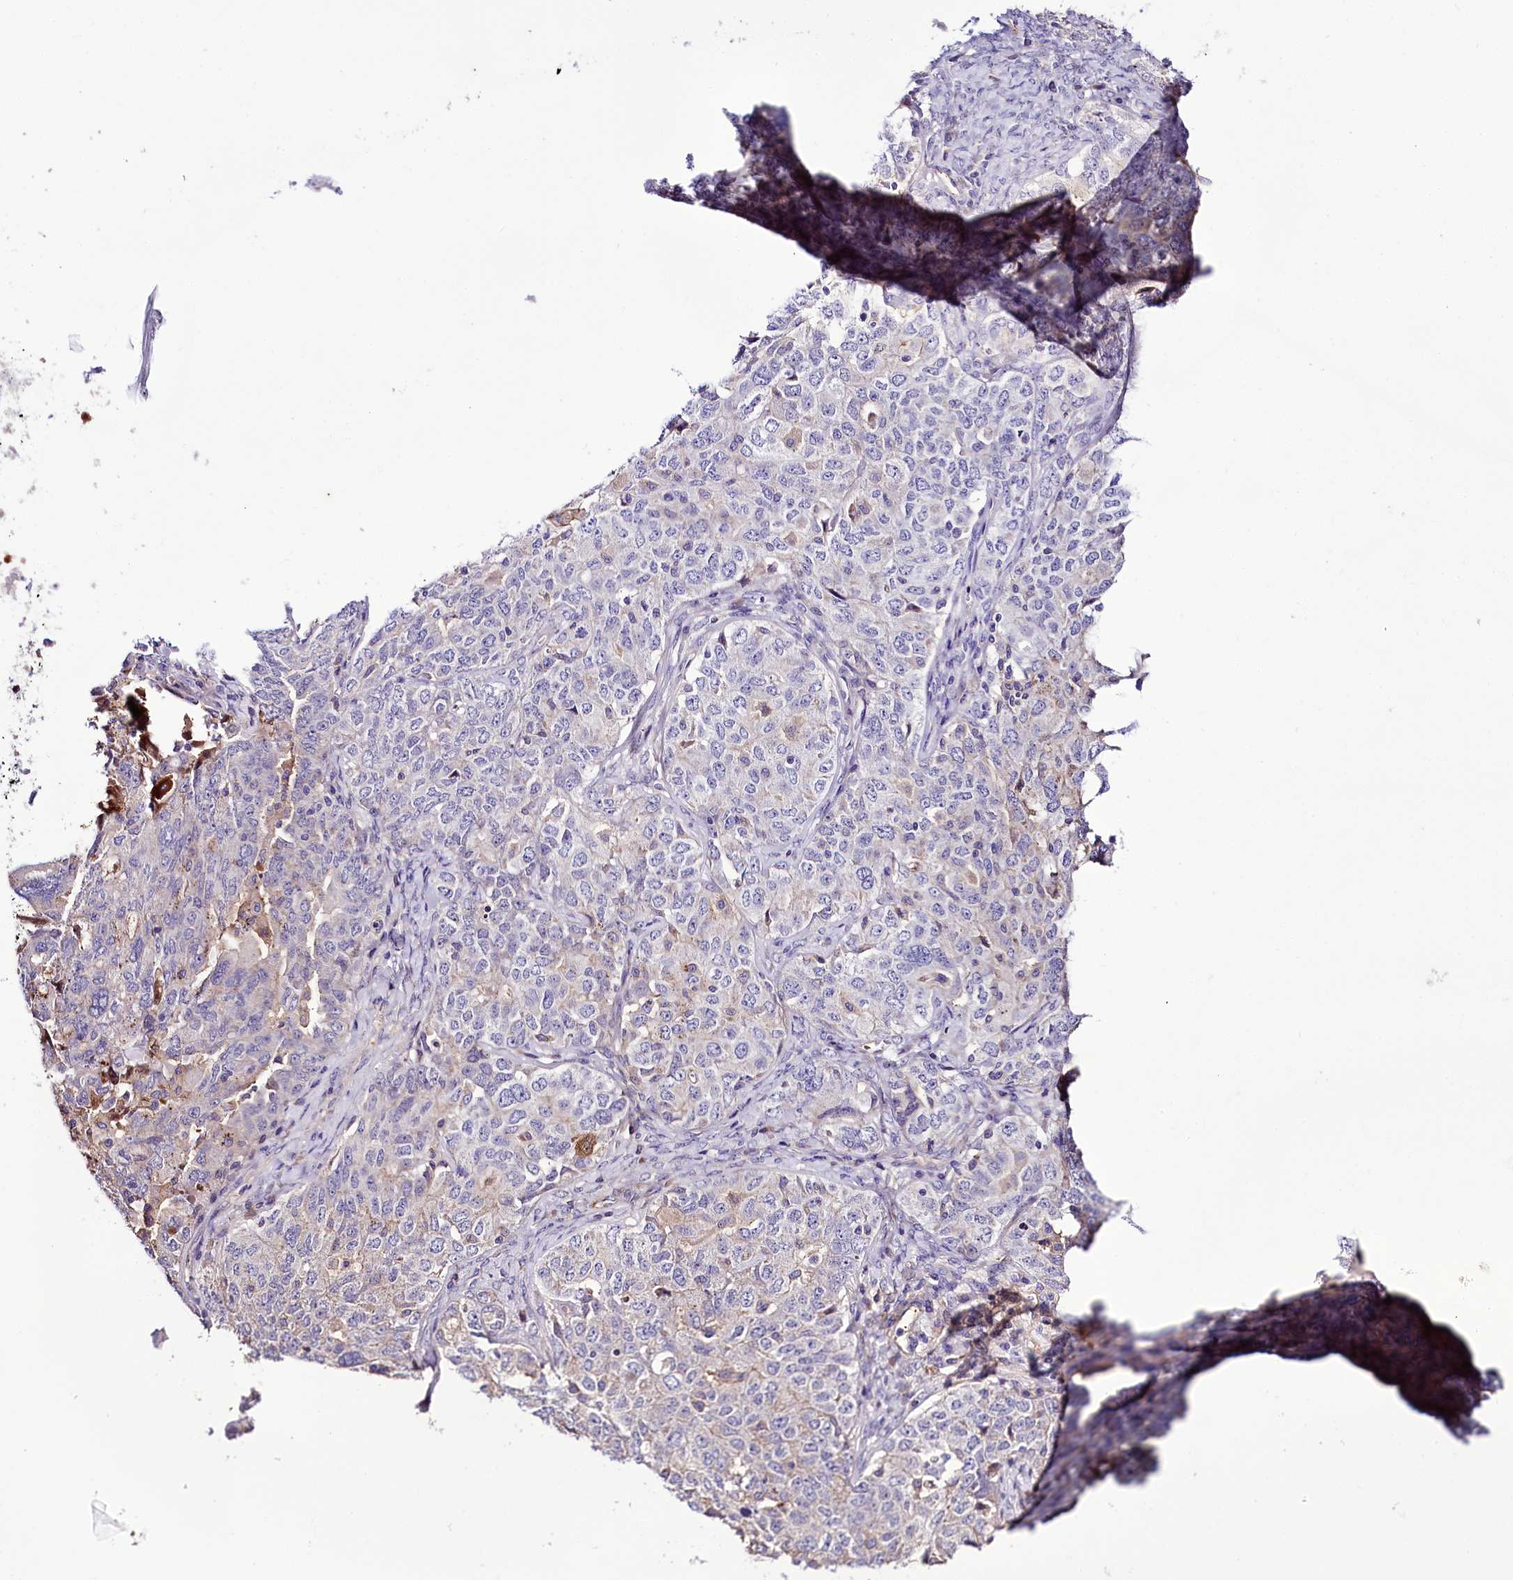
{"staining": {"intensity": "negative", "quantity": "none", "location": "none"}, "tissue": "ovarian cancer", "cell_type": "Tumor cells", "image_type": "cancer", "snomed": [{"axis": "morphology", "description": "Carcinoma, endometroid"}, {"axis": "topography", "description": "Ovary"}], "caption": "An immunohistochemistry (IHC) image of ovarian endometroid carcinoma is shown. There is no staining in tumor cells of ovarian endometroid carcinoma. The staining is performed using DAB (3,3'-diaminobenzidine) brown chromogen with nuclei counter-stained in using hematoxylin.", "gene": "PPP1R32", "patient": {"sex": "female", "age": 62}}